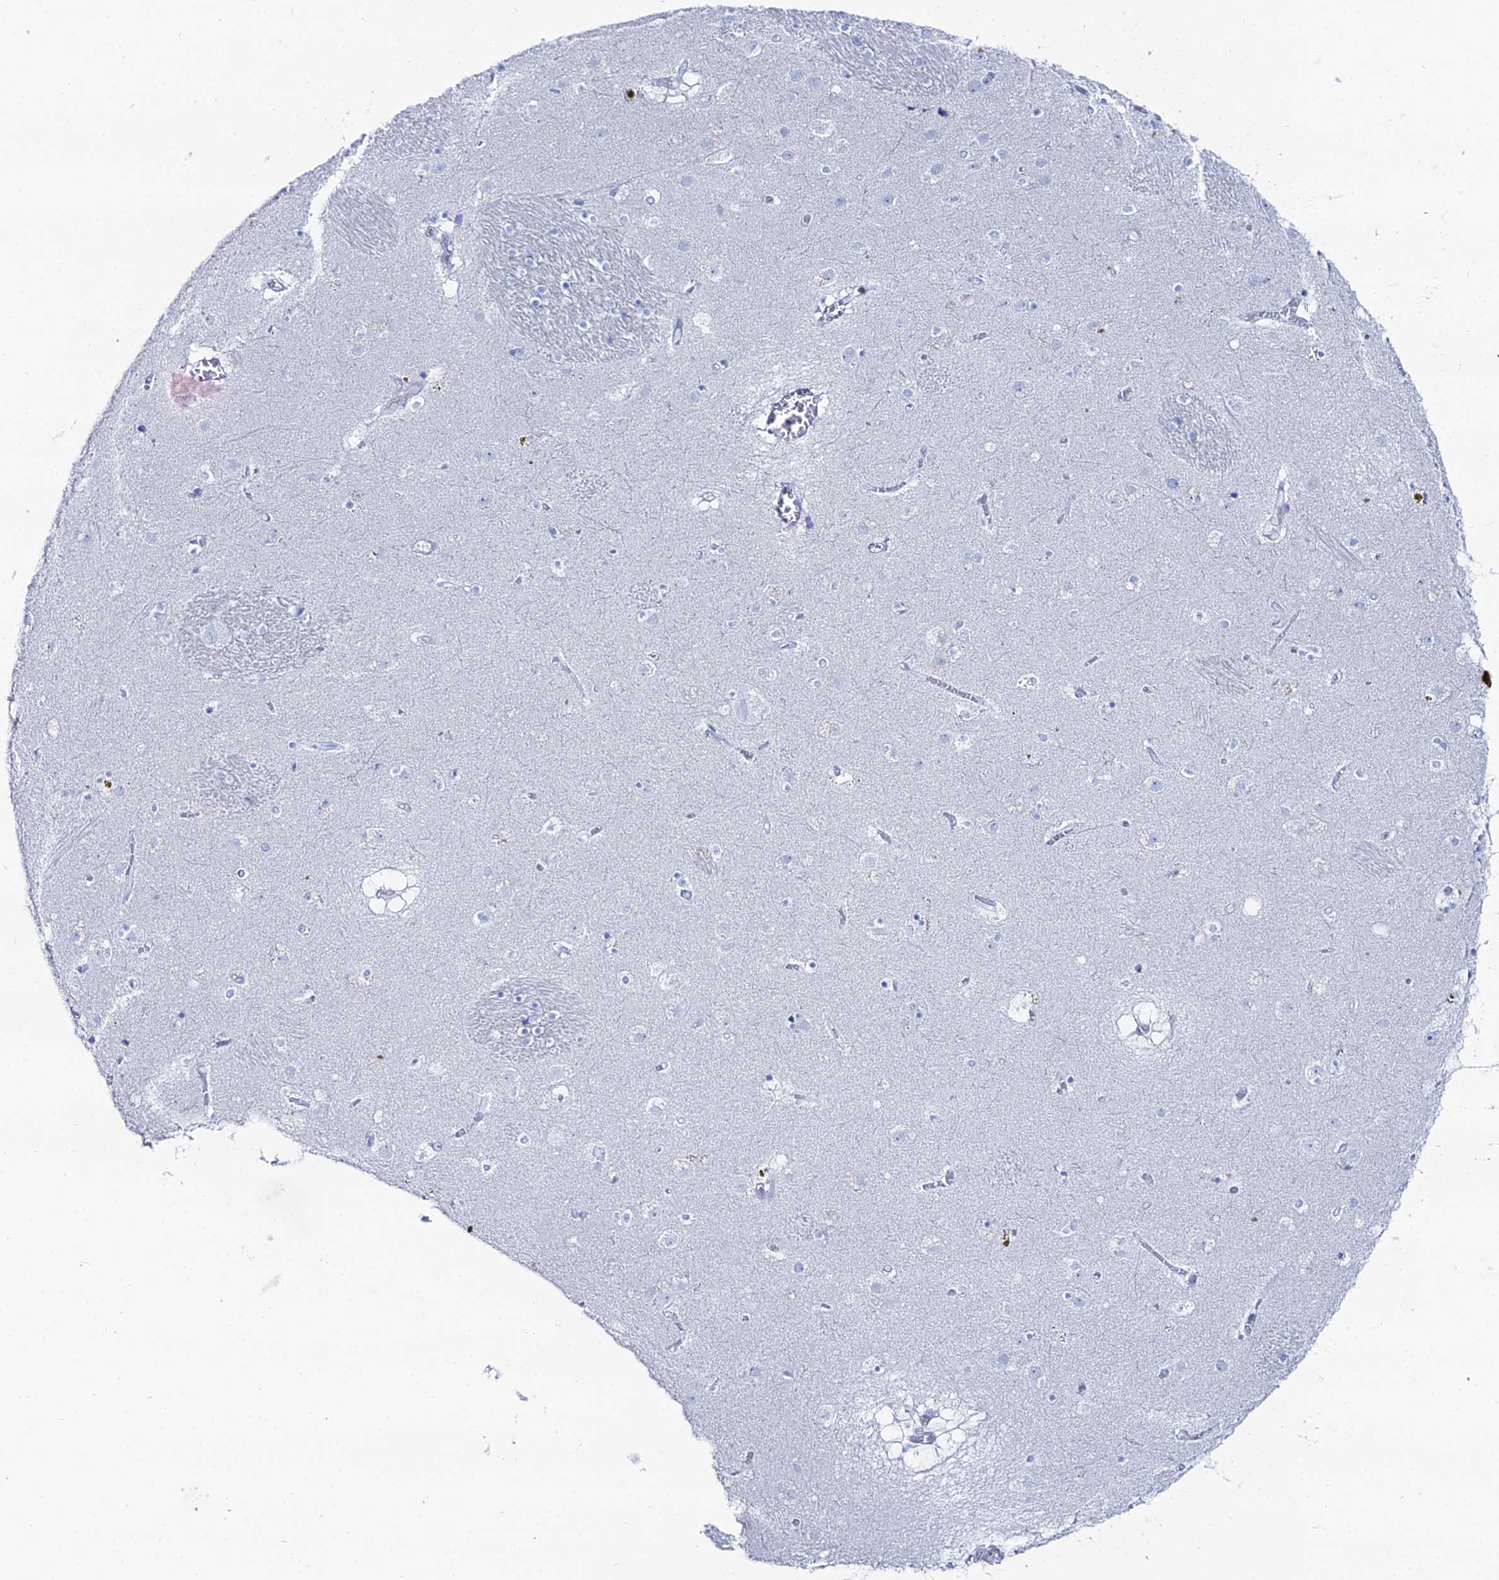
{"staining": {"intensity": "negative", "quantity": "none", "location": "none"}, "tissue": "caudate", "cell_type": "Glial cells", "image_type": "normal", "snomed": [{"axis": "morphology", "description": "Normal tissue, NOS"}, {"axis": "topography", "description": "Lateral ventricle wall"}], "caption": "The immunohistochemistry image has no significant expression in glial cells of caudate.", "gene": "DHX34", "patient": {"sex": "male", "age": 70}}